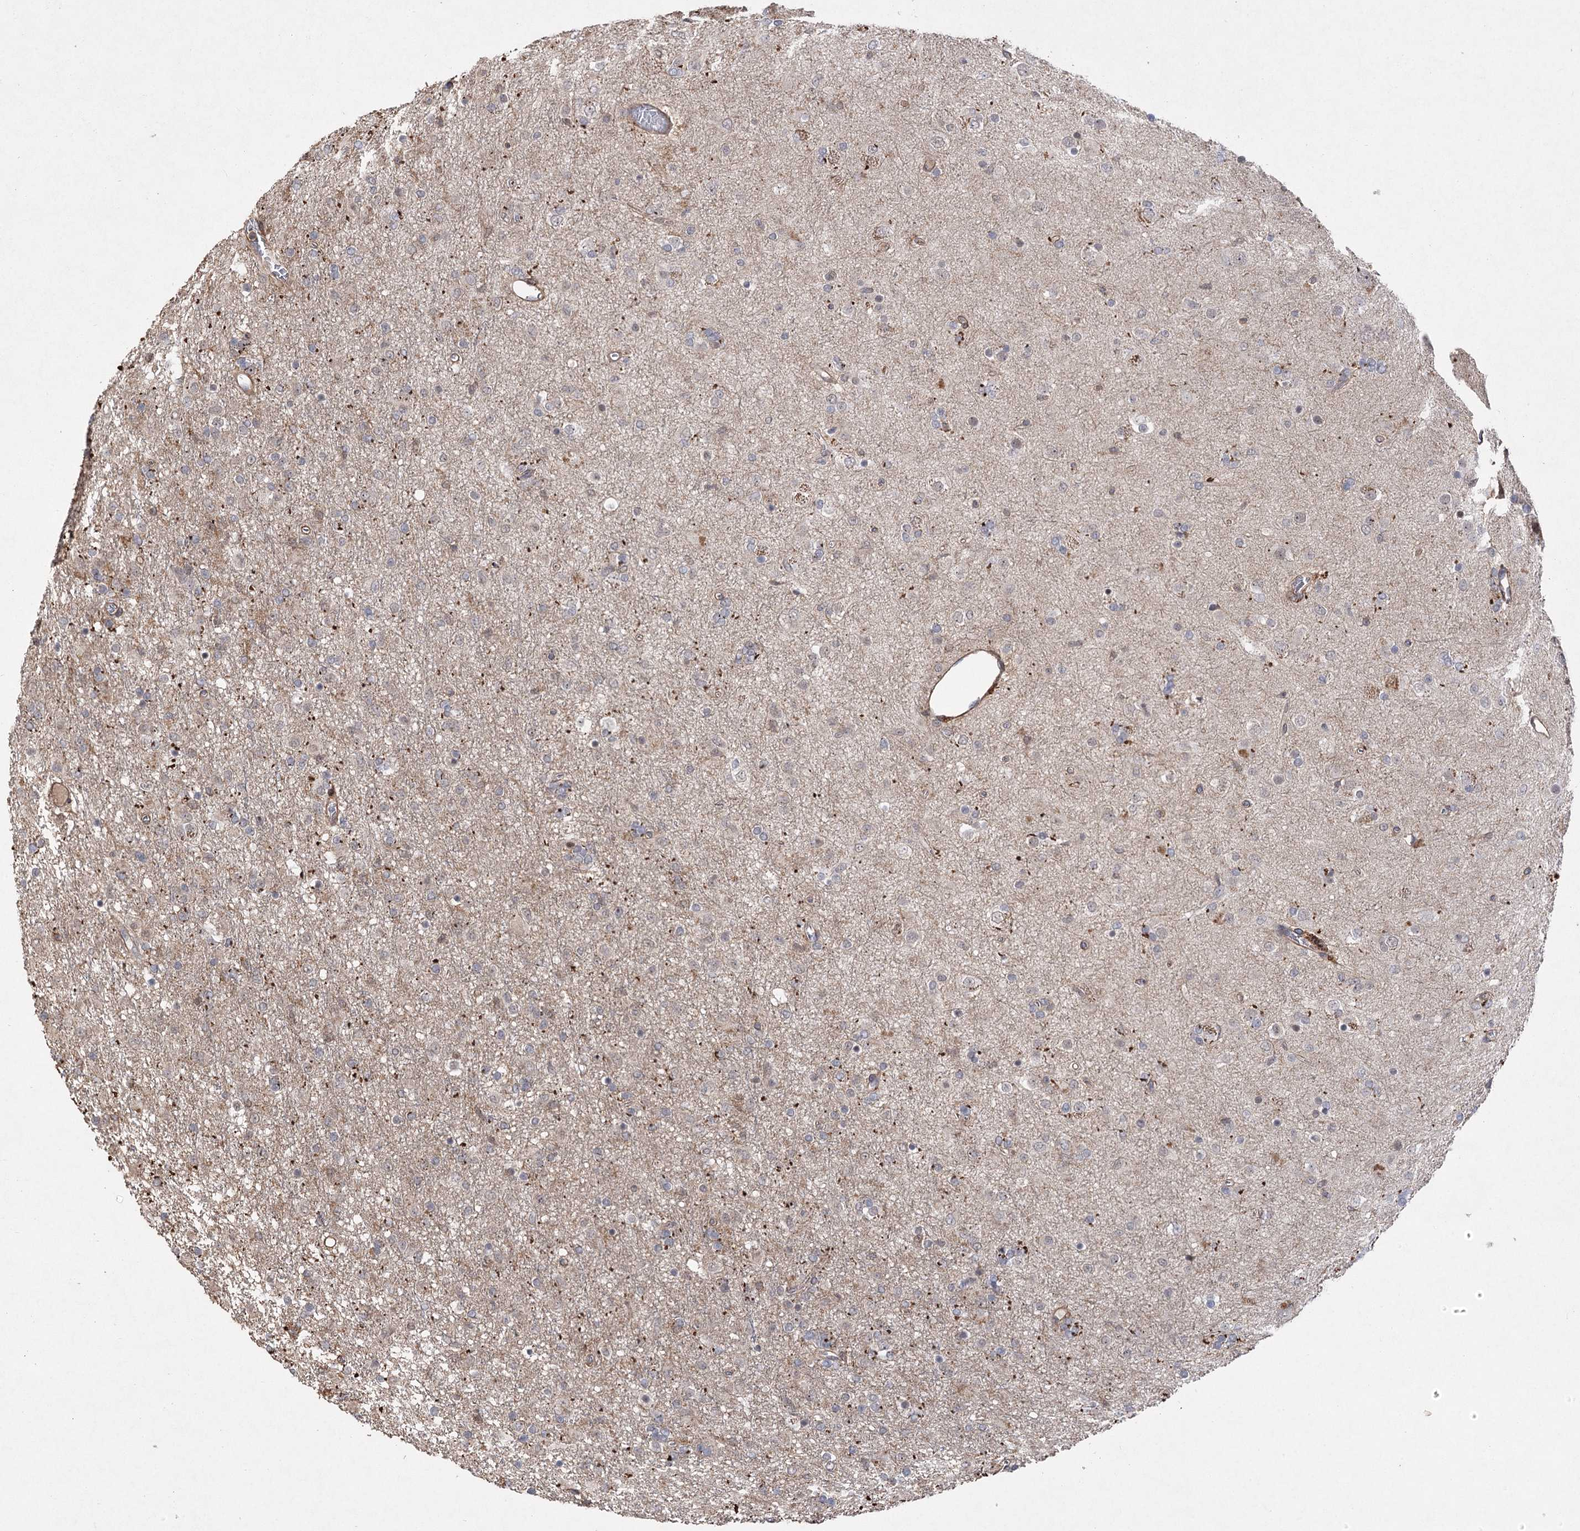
{"staining": {"intensity": "weak", "quantity": "<25%", "location": "cytoplasmic/membranous"}, "tissue": "glioma", "cell_type": "Tumor cells", "image_type": "cancer", "snomed": [{"axis": "morphology", "description": "Glioma, malignant, Low grade"}, {"axis": "topography", "description": "Brain"}], "caption": "High magnification brightfield microscopy of malignant glioma (low-grade) stained with DAB (3,3'-diaminobenzidine) (brown) and counterstained with hematoxylin (blue): tumor cells show no significant expression.", "gene": "OBSL1", "patient": {"sex": "male", "age": 65}}